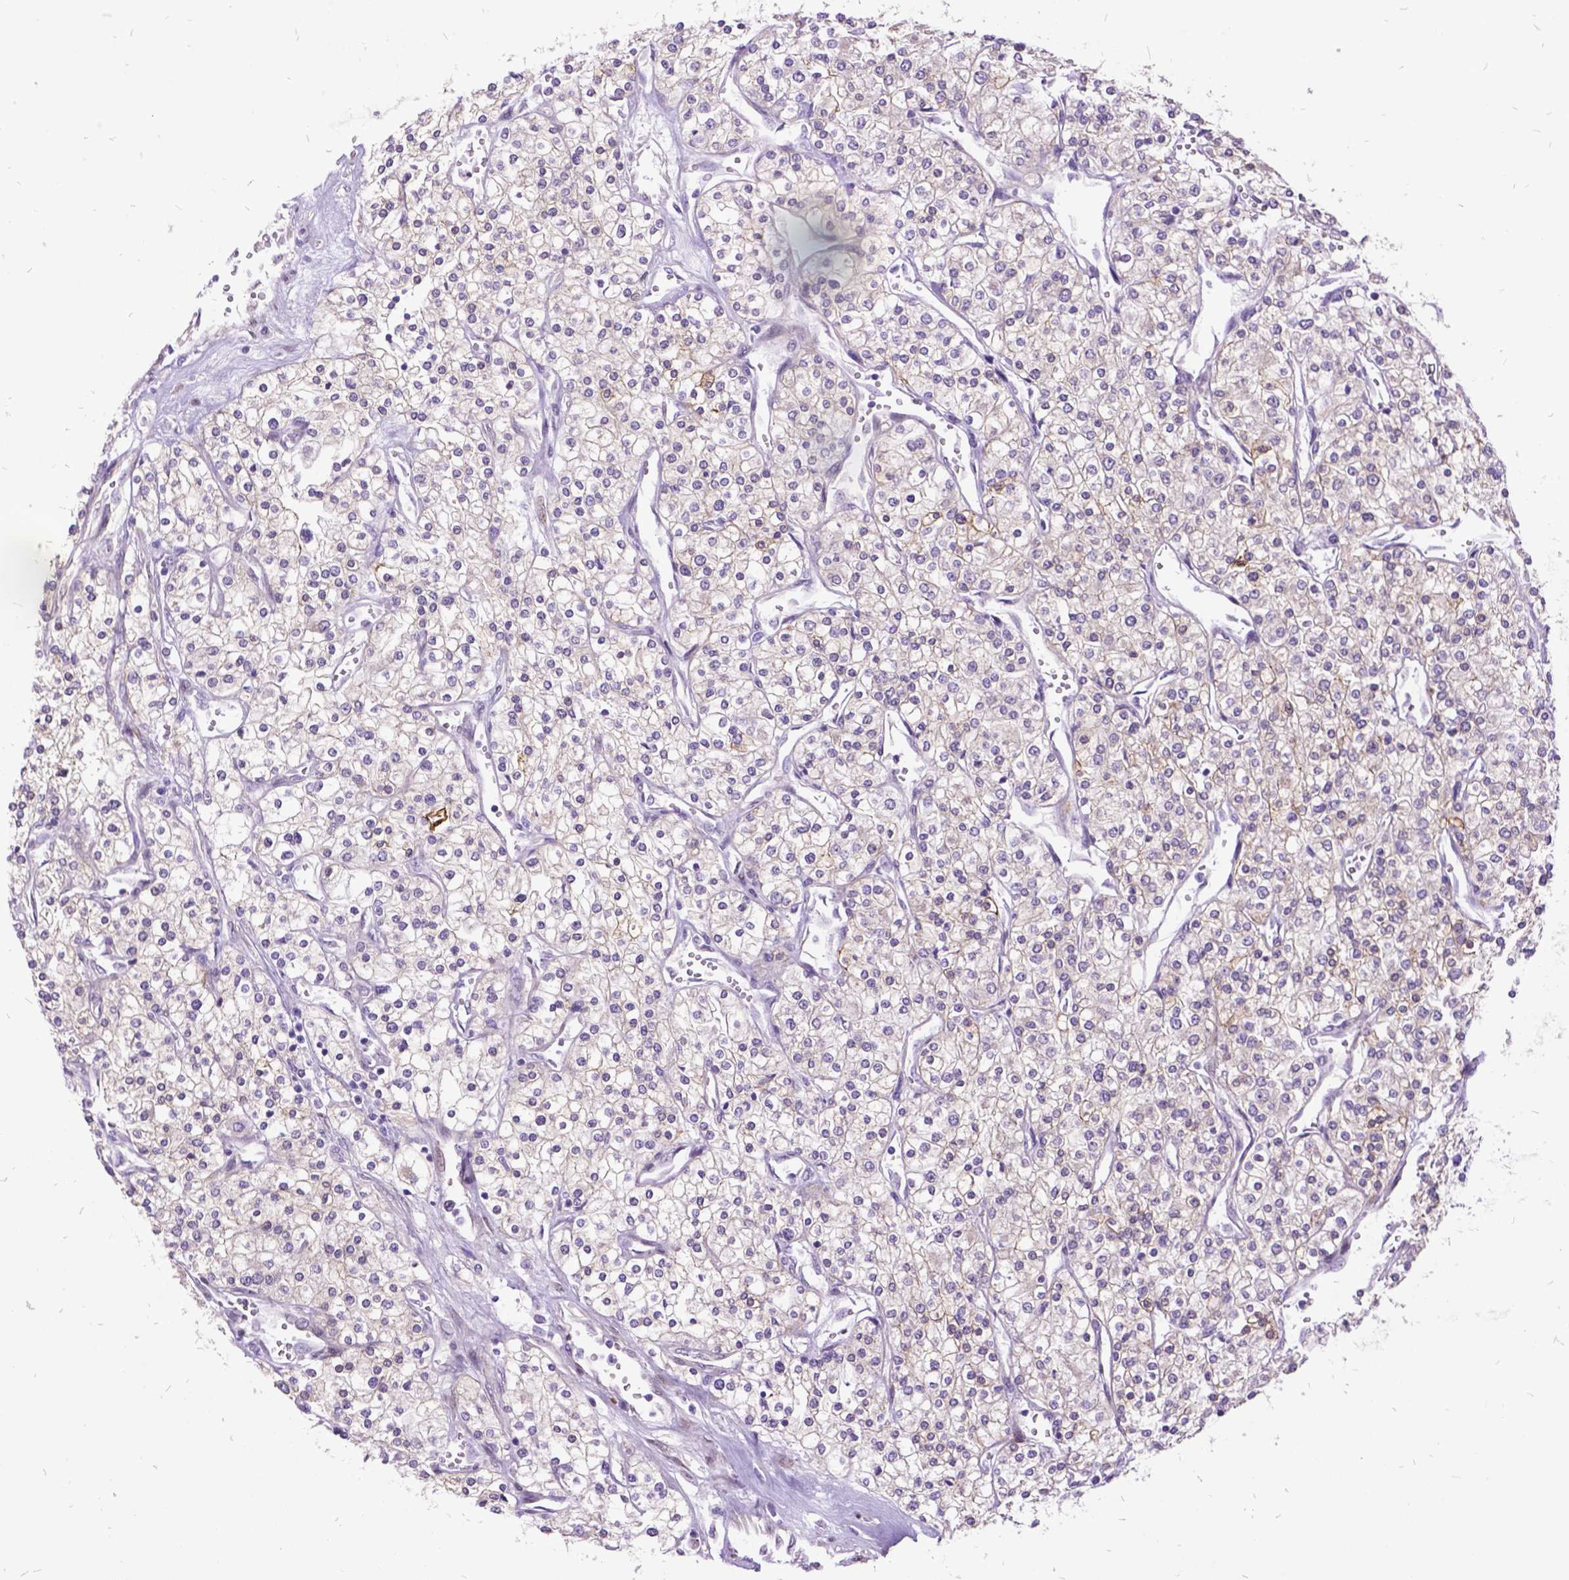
{"staining": {"intensity": "negative", "quantity": "none", "location": "none"}, "tissue": "renal cancer", "cell_type": "Tumor cells", "image_type": "cancer", "snomed": [{"axis": "morphology", "description": "Adenocarcinoma, NOS"}, {"axis": "topography", "description": "Kidney"}], "caption": "IHC micrograph of human renal cancer stained for a protein (brown), which demonstrates no positivity in tumor cells. The staining was performed using DAB (3,3'-diaminobenzidine) to visualize the protein expression in brown, while the nuclei were stained in blue with hematoxylin (Magnification: 20x).", "gene": "GRB7", "patient": {"sex": "male", "age": 80}}